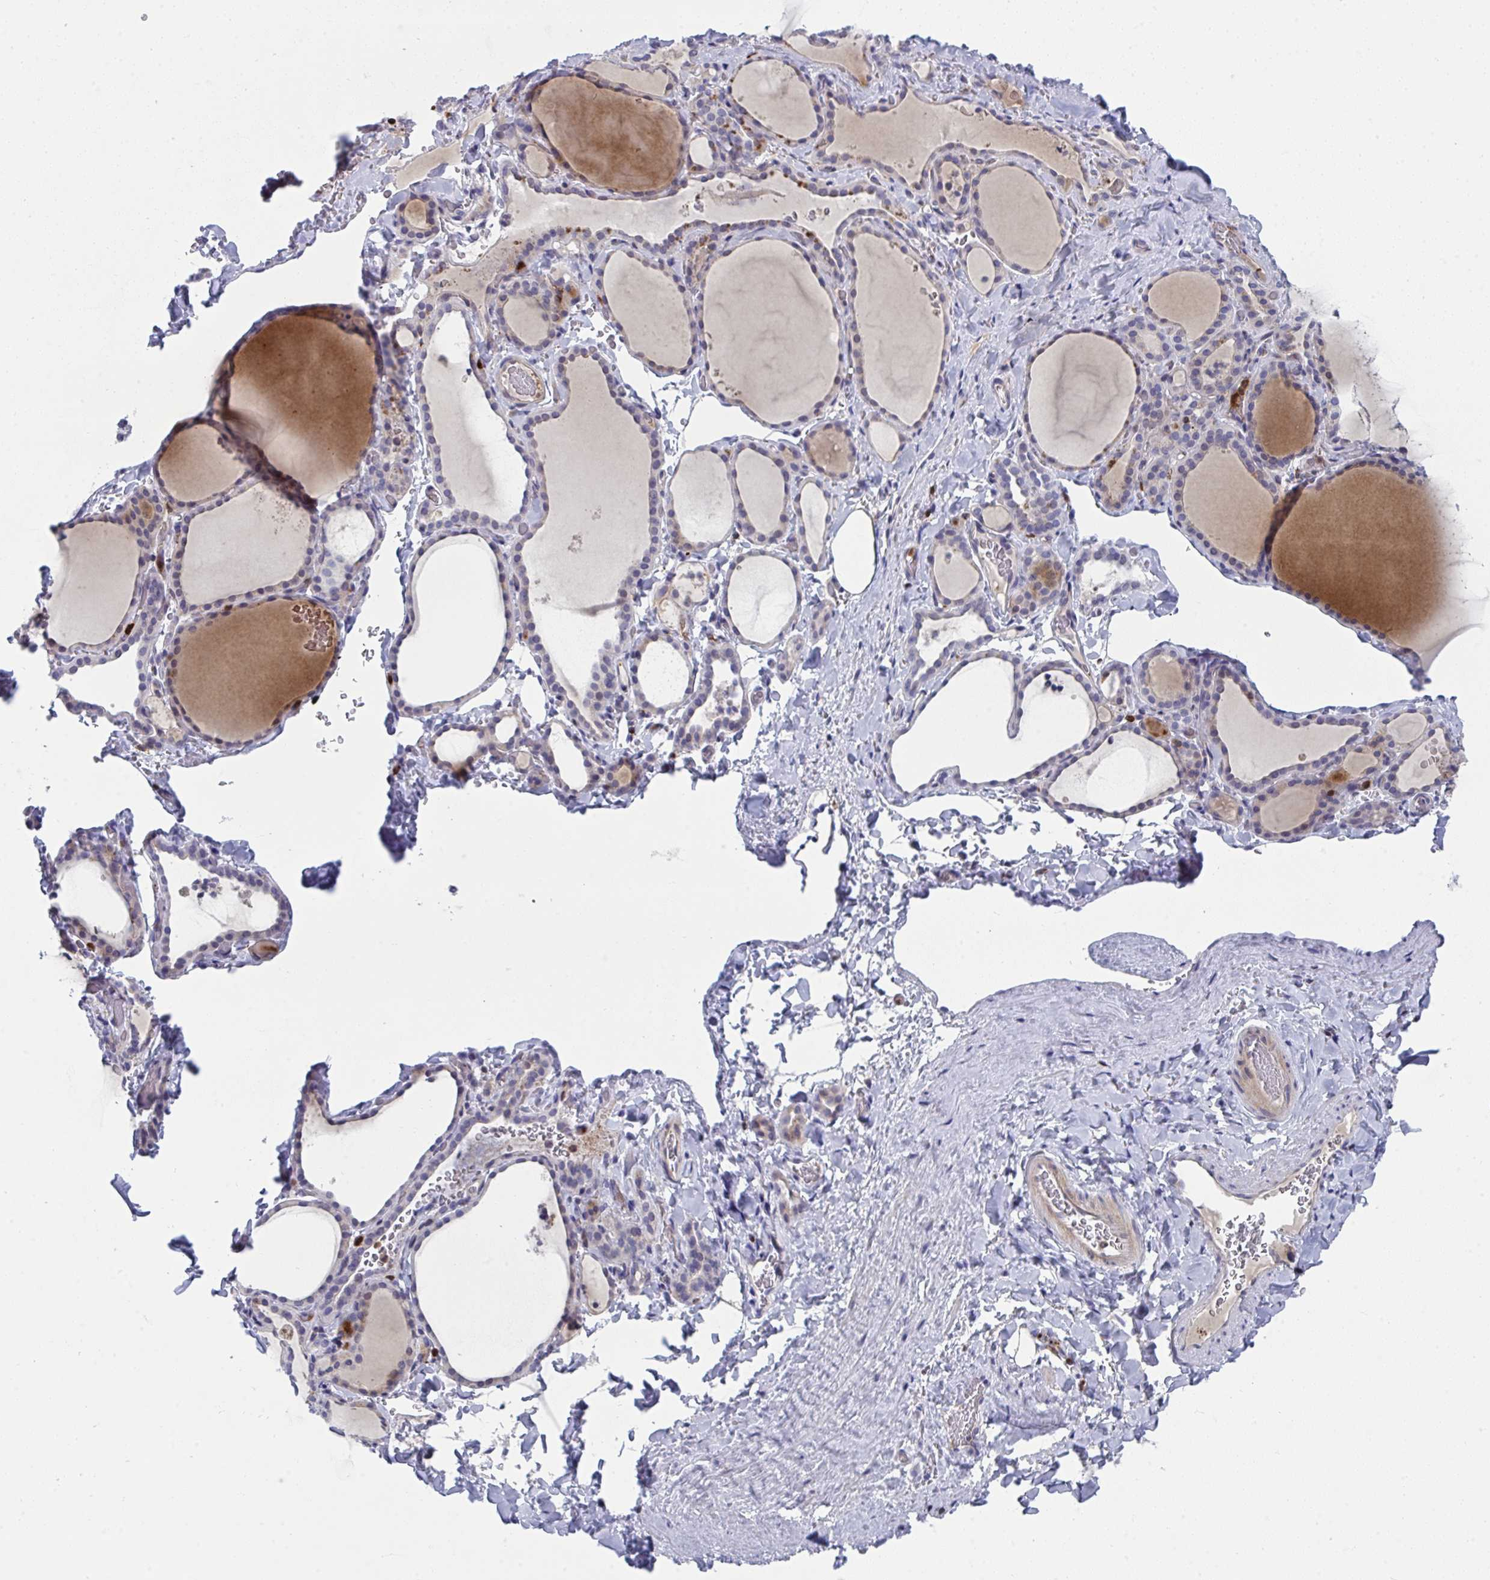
{"staining": {"intensity": "strong", "quantity": "<25%", "location": "cytoplasmic/membranous"}, "tissue": "thyroid gland", "cell_type": "Glandular cells", "image_type": "normal", "snomed": [{"axis": "morphology", "description": "Normal tissue, NOS"}, {"axis": "topography", "description": "Thyroid gland"}], "caption": "An IHC histopathology image of normal tissue is shown. Protein staining in brown shows strong cytoplasmic/membranous positivity in thyroid gland within glandular cells. Using DAB (3,3'-diaminobenzidine) (brown) and hematoxylin (blue) stains, captured at high magnification using brightfield microscopy.", "gene": "AOC2", "patient": {"sex": "female", "age": 22}}